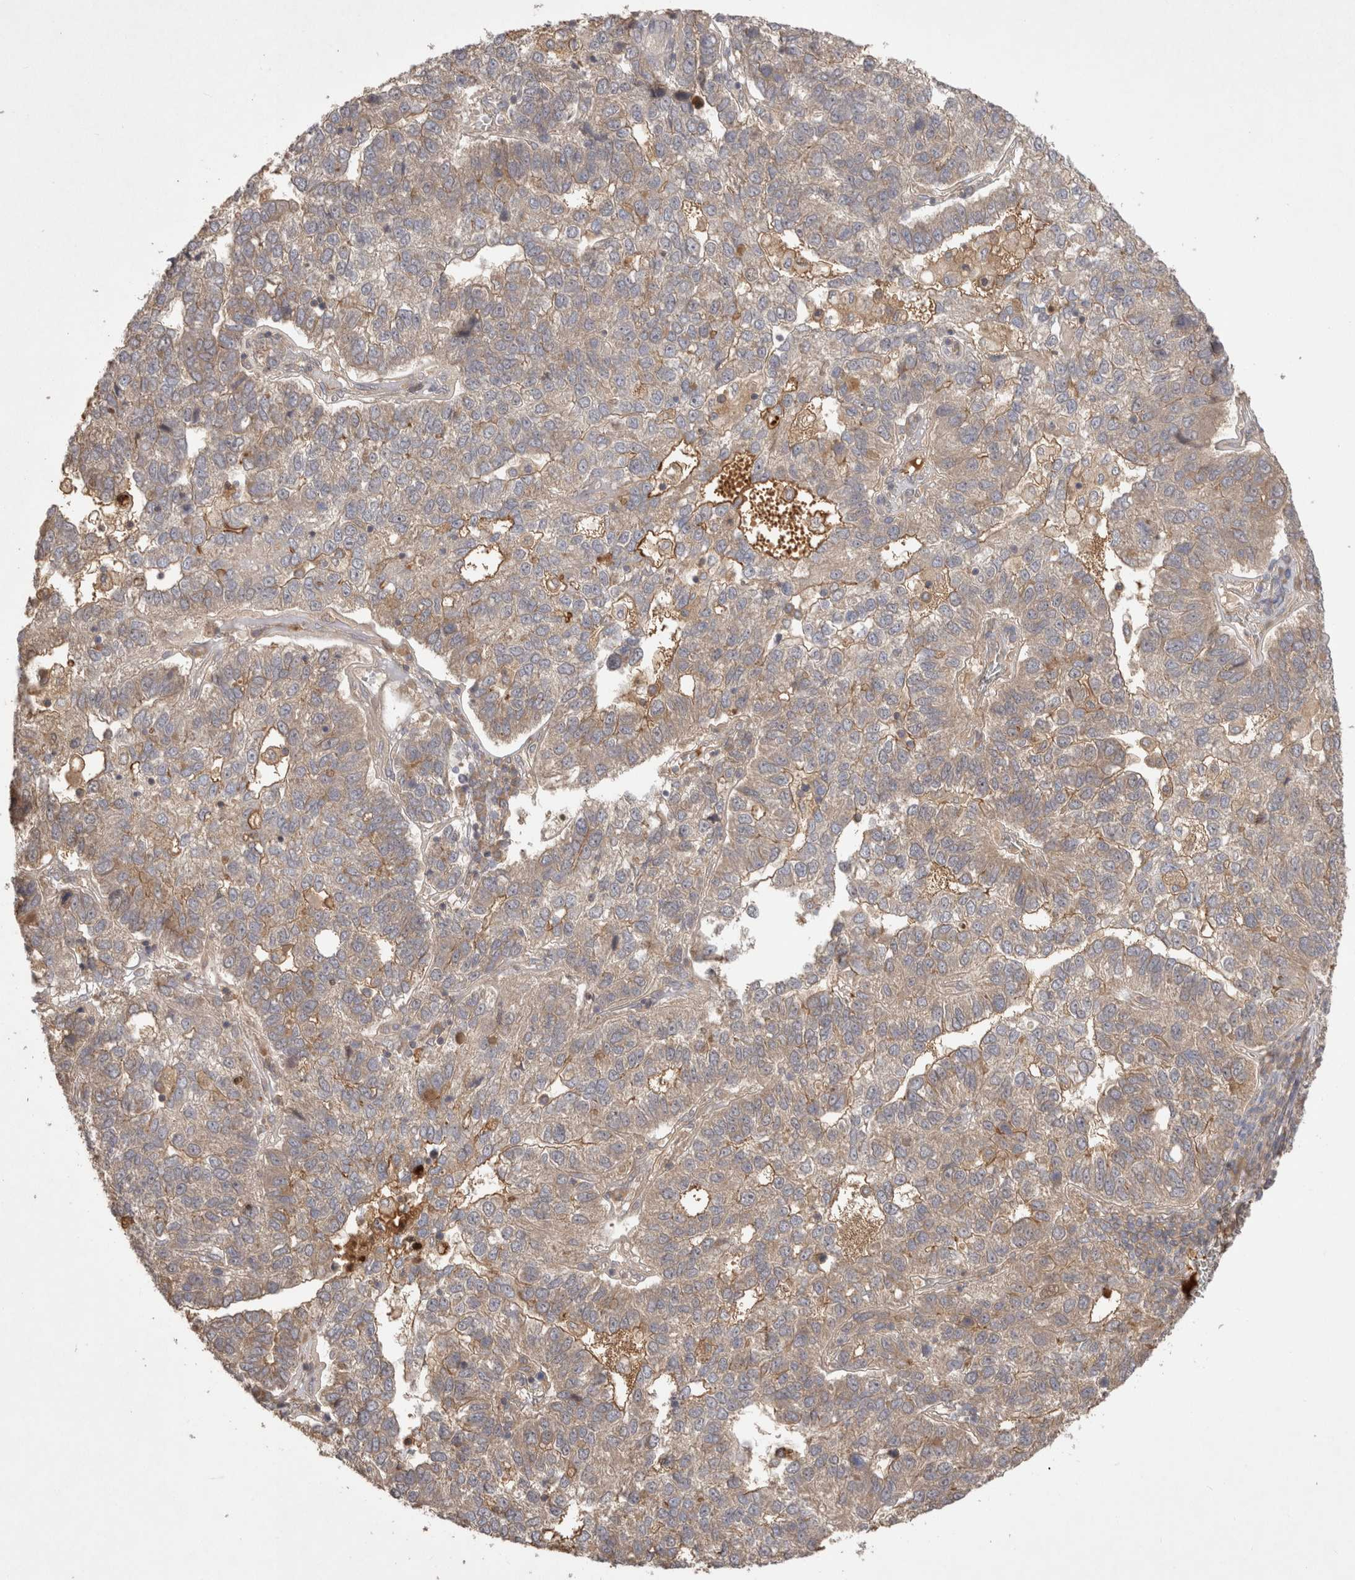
{"staining": {"intensity": "weak", "quantity": "<25%", "location": "cytoplasmic/membranous"}, "tissue": "pancreatic cancer", "cell_type": "Tumor cells", "image_type": "cancer", "snomed": [{"axis": "morphology", "description": "Adenocarcinoma, NOS"}, {"axis": "topography", "description": "Pancreas"}], "caption": "The IHC image has no significant staining in tumor cells of pancreatic cancer tissue.", "gene": "PPP1R42", "patient": {"sex": "female", "age": 61}}